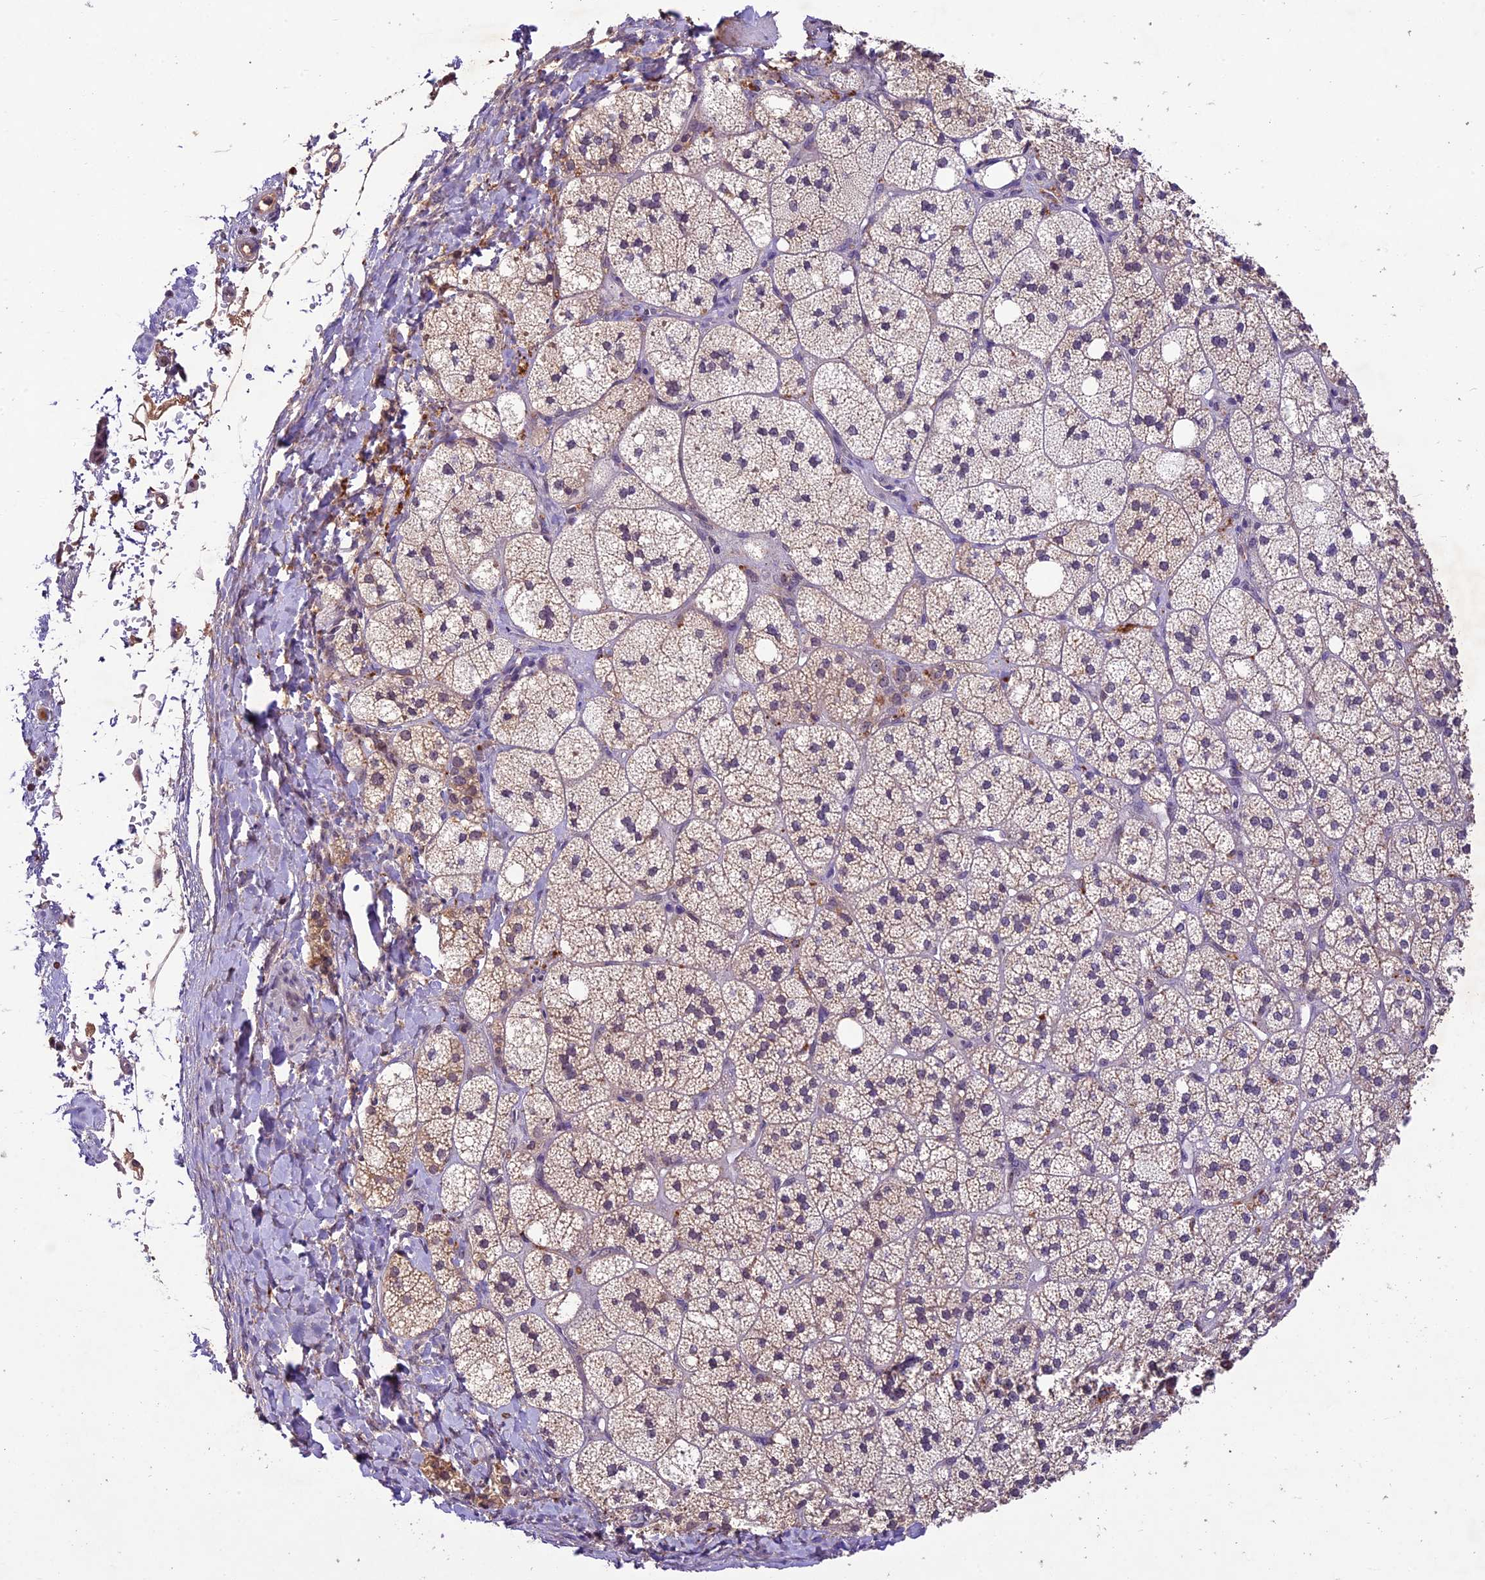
{"staining": {"intensity": "moderate", "quantity": "25%-75%", "location": "cytoplasmic/membranous"}, "tissue": "adrenal gland", "cell_type": "Glandular cells", "image_type": "normal", "snomed": [{"axis": "morphology", "description": "Normal tissue, NOS"}, {"axis": "topography", "description": "Adrenal gland"}], "caption": "Protein positivity by immunohistochemistry reveals moderate cytoplasmic/membranous expression in approximately 25%-75% of glandular cells in unremarkable adrenal gland. (Brightfield microscopy of DAB IHC at high magnification).", "gene": "ATP10A", "patient": {"sex": "male", "age": 61}}